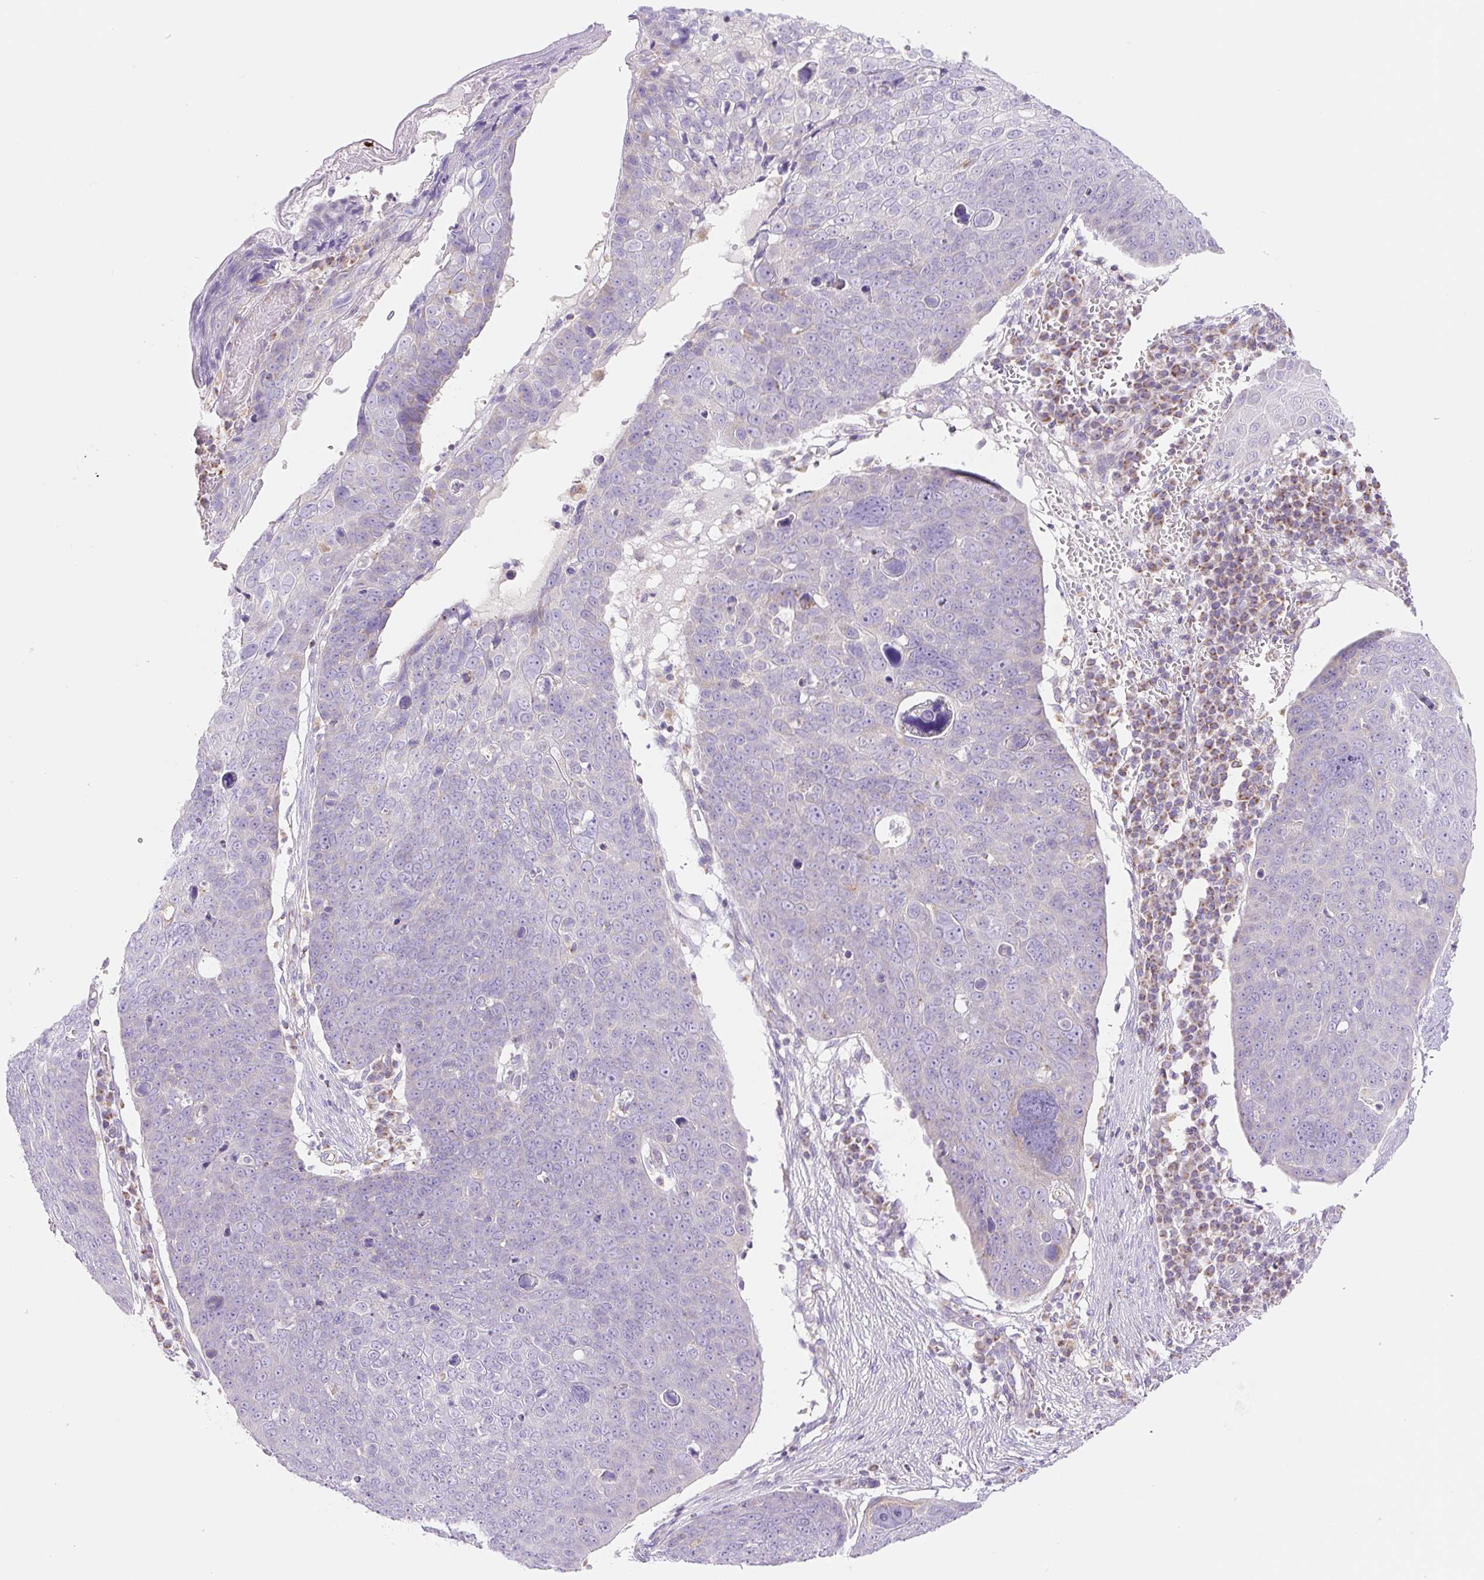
{"staining": {"intensity": "negative", "quantity": "none", "location": "none"}, "tissue": "skin cancer", "cell_type": "Tumor cells", "image_type": "cancer", "snomed": [{"axis": "morphology", "description": "Squamous cell carcinoma, NOS"}, {"axis": "topography", "description": "Skin"}], "caption": "Immunohistochemistry micrograph of human skin cancer (squamous cell carcinoma) stained for a protein (brown), which demonstrates no staining in tumor cells. The staining is performed using DAB brown chromogen with nuclei counter-stained in using hematoxylin.", "gene": "FOCAD", "patient": {"sex": "male", "age": 71}}